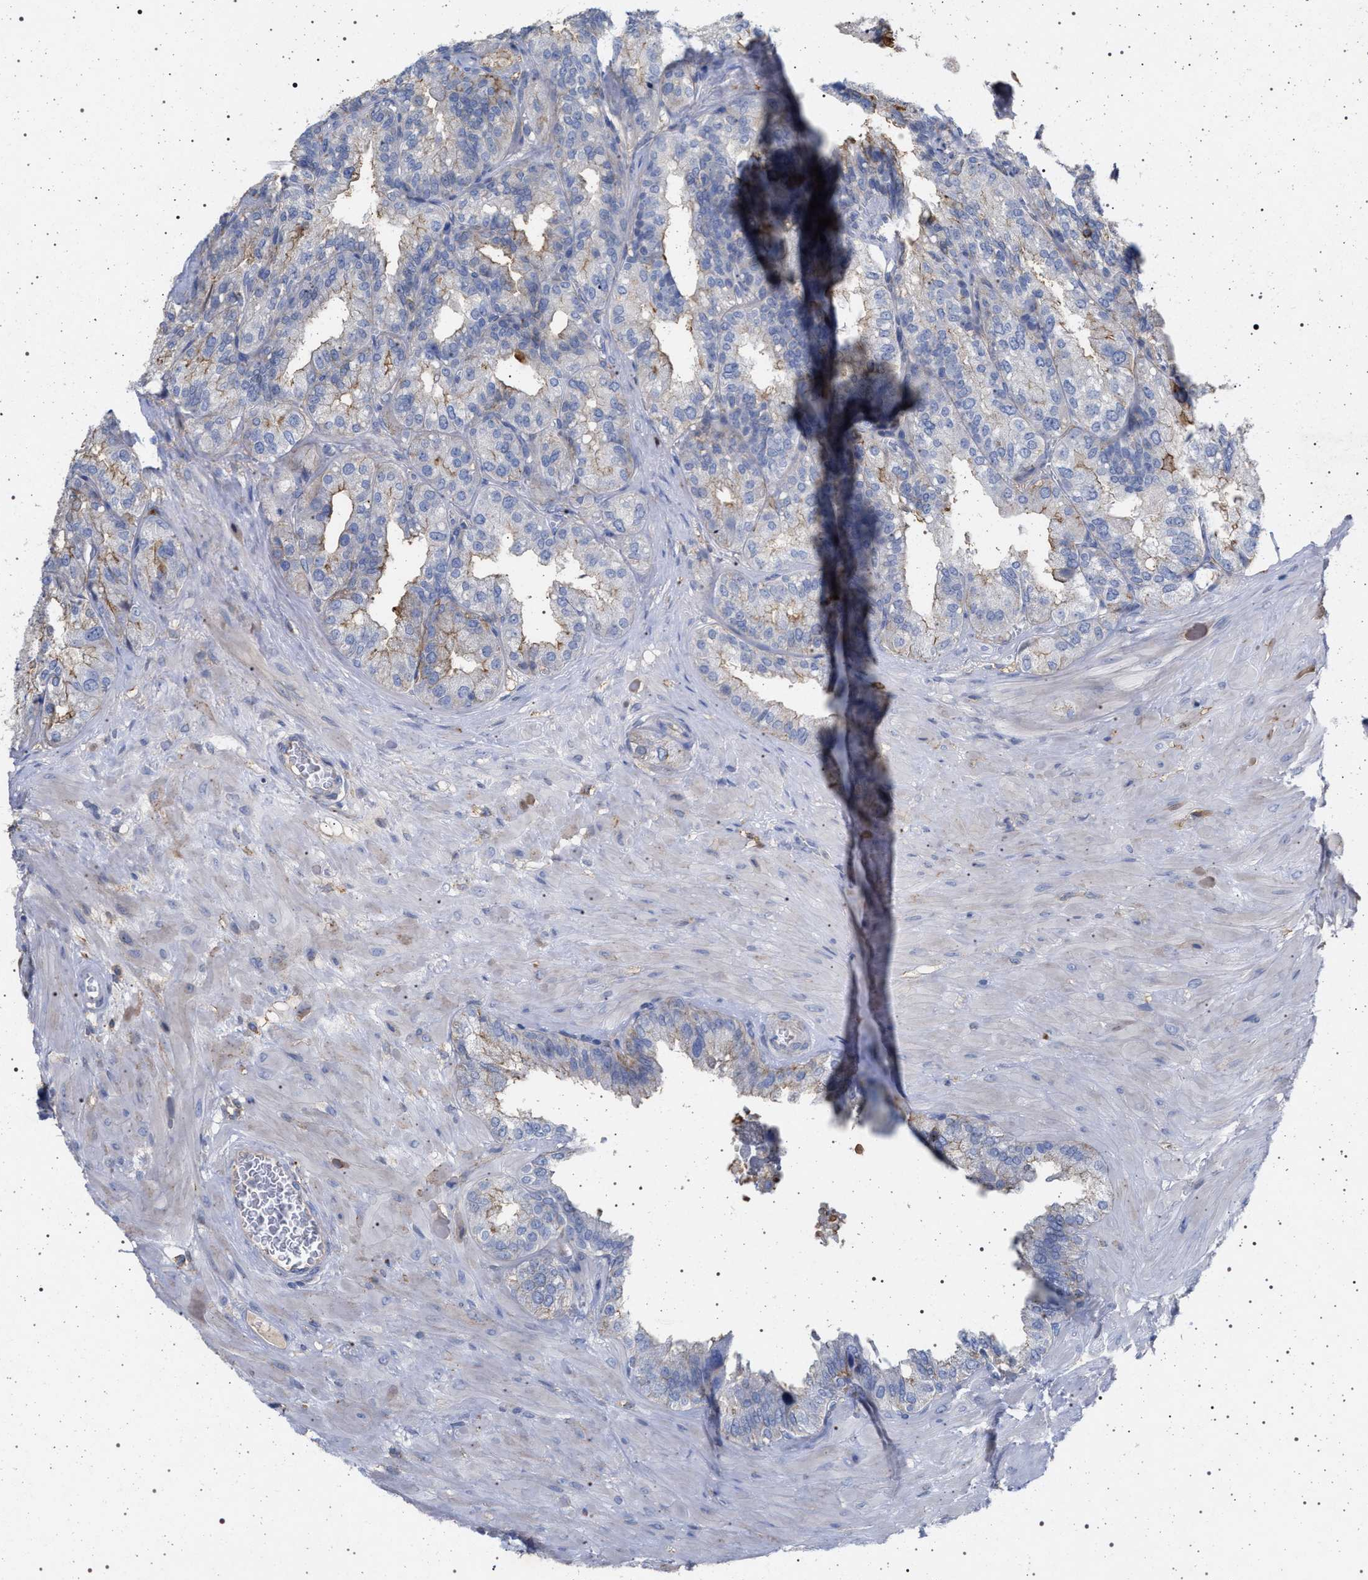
{"staining": {"intensity": "weak", "quantity": "<25%", "location": "cytoplasmic/membranous"}, "tissue": "seminal vesicle", "cell_type": "Glandular cells", "image_type": "normal", "snomed": [{"axis": "morphology", "description": "Normal tissue, NOS"}, {"axis": "topography", "description": "Prostate"}, {"axis": "topography", "description": "Seminal veicle"}], "caption": "IHC histopathology image of unremarkable seminal vesicle: seminal vesicle stained with DAB (3,3'-diaminobenzidine) reveals no significant protein positivity in glandular cells.", "gene": "PLG", "patient": {"sex": "male", "age": 51}}